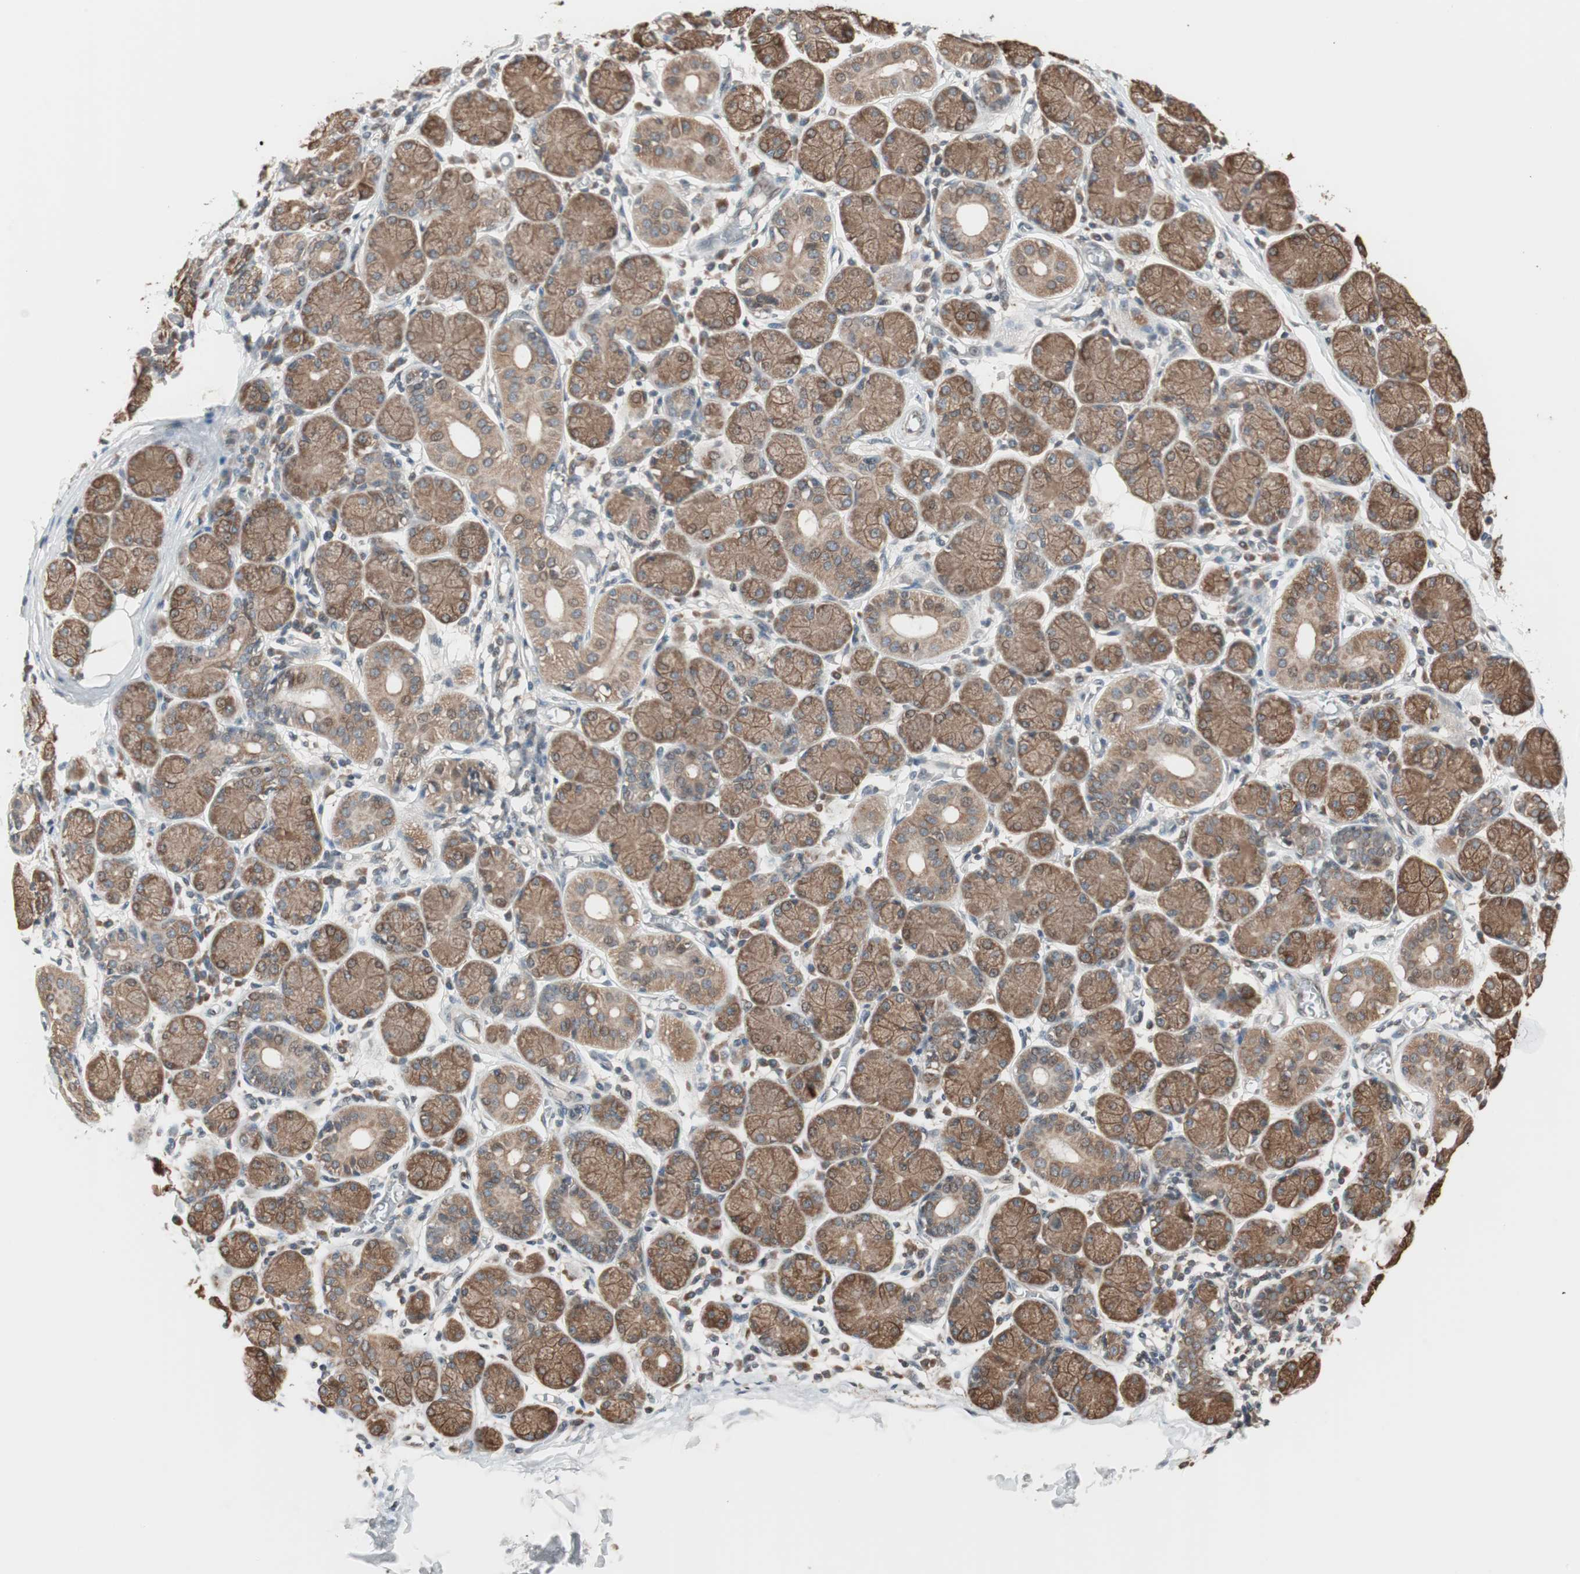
{"staining": {"intensity": "moderate", "quantity": ">75%", "location": "cytoplasmic/membranous"}, "tissue": "salivary gland", "cell_type": "Glandular cells", "image_type": "normal", "snomed": [{"axis": "morphology", "description": "Normal tissue, NOS"}, {"axis": "topography", "description": "Salivary gland"}], "caption": "An image of human salivary gland stained for a protein displays moderate cytoplasmic/membranous brown staining in glandular cells. (DAB IHC, brown staining for protein, blue staining for nuclei).", "gene": "FBXO5", "patient": {"sex": "female", "age": 24}}